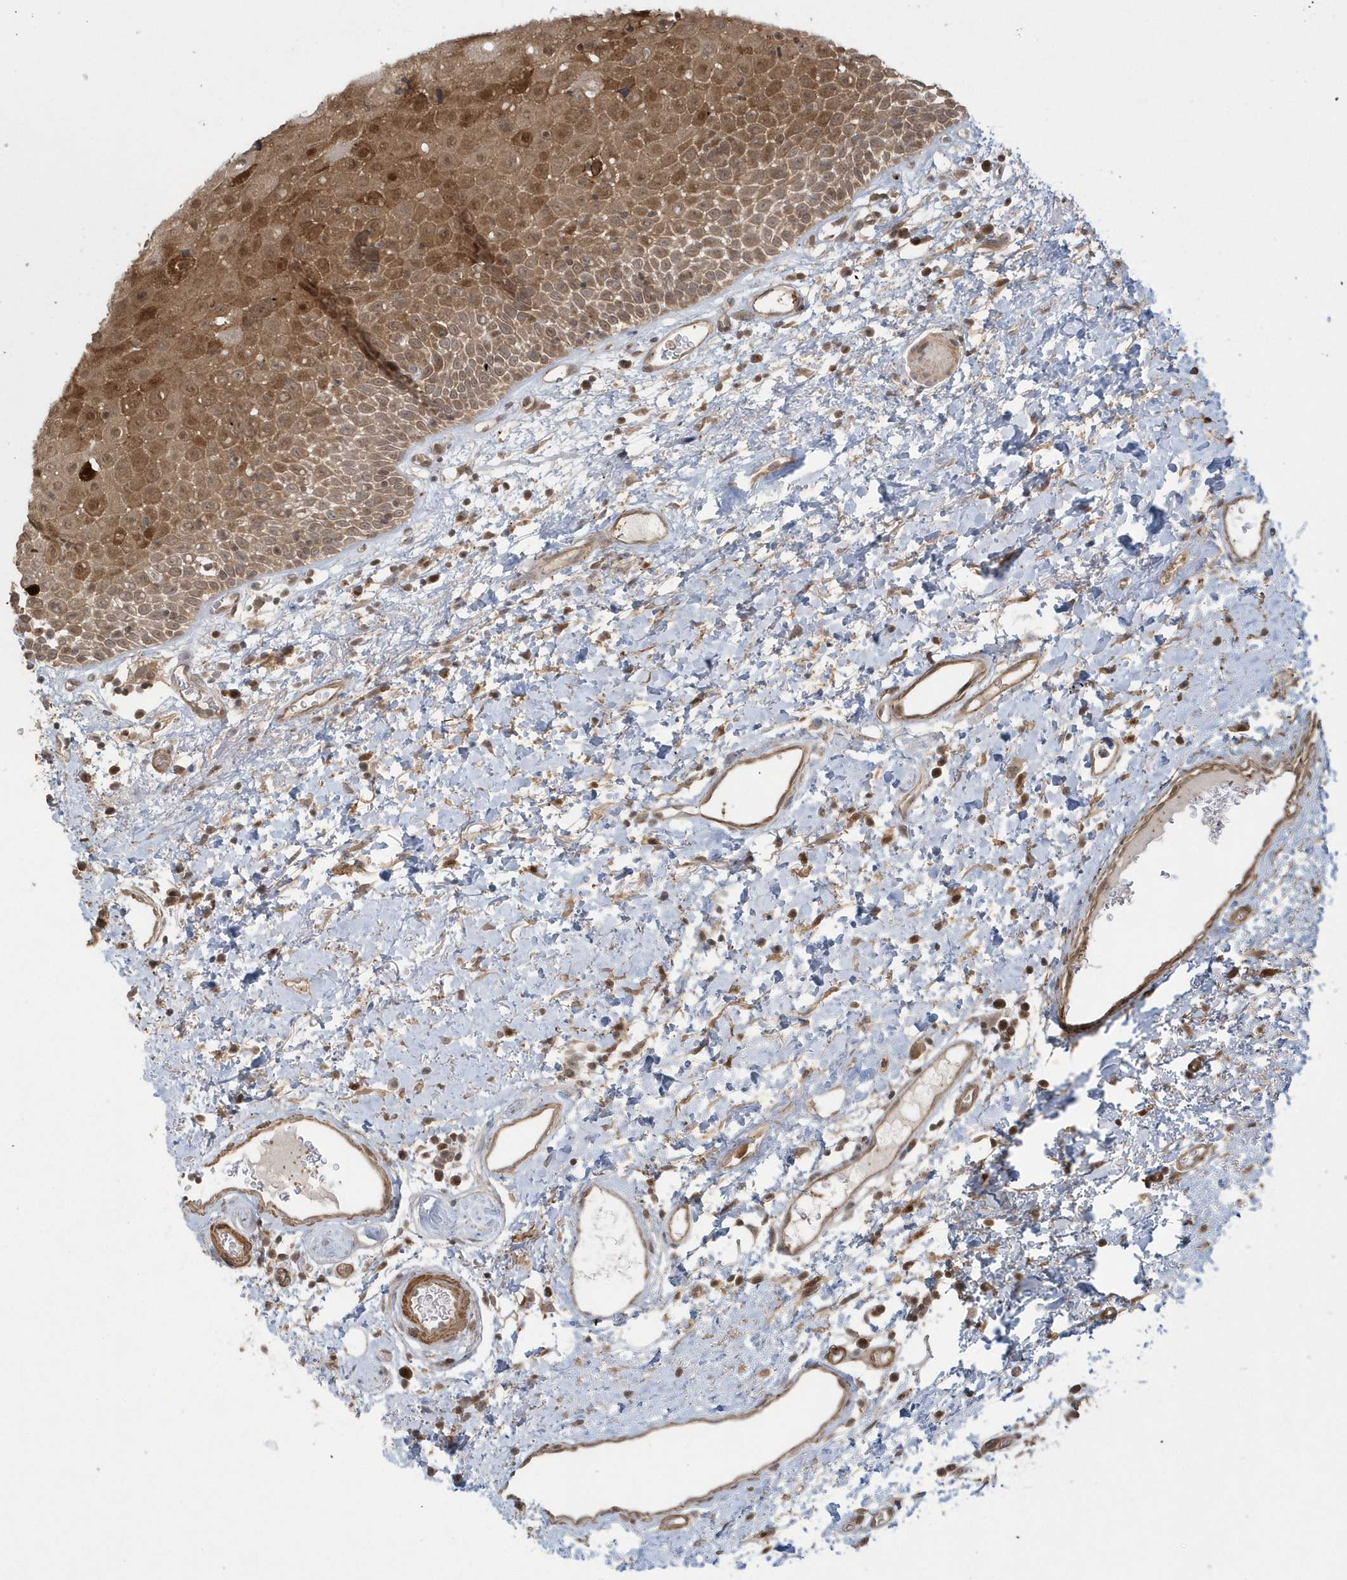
{"staining": {"intensity": "moderate", "quantity": "25%-75%", "location": "cytoplasmic/membranous"}, "tissue": "oral mucosa", "cell_type": "Squamous epithelial cells", "image_type": "normal", "snomed": [{"axis": "morphology", "description": "Normal tissue, NOS"}, {"axis": "topography", "description": "Oral tissue"}], "caption": "A high-resolution photomicrograph shows IHC staining of normal oral mucosa, which shows moderate cytoplasmic/membranous positivity in approximately 25%-75% of squamous epithelial cells.", "gene": "ARMC8", "patient": {"sex": "male", "age": 74}}